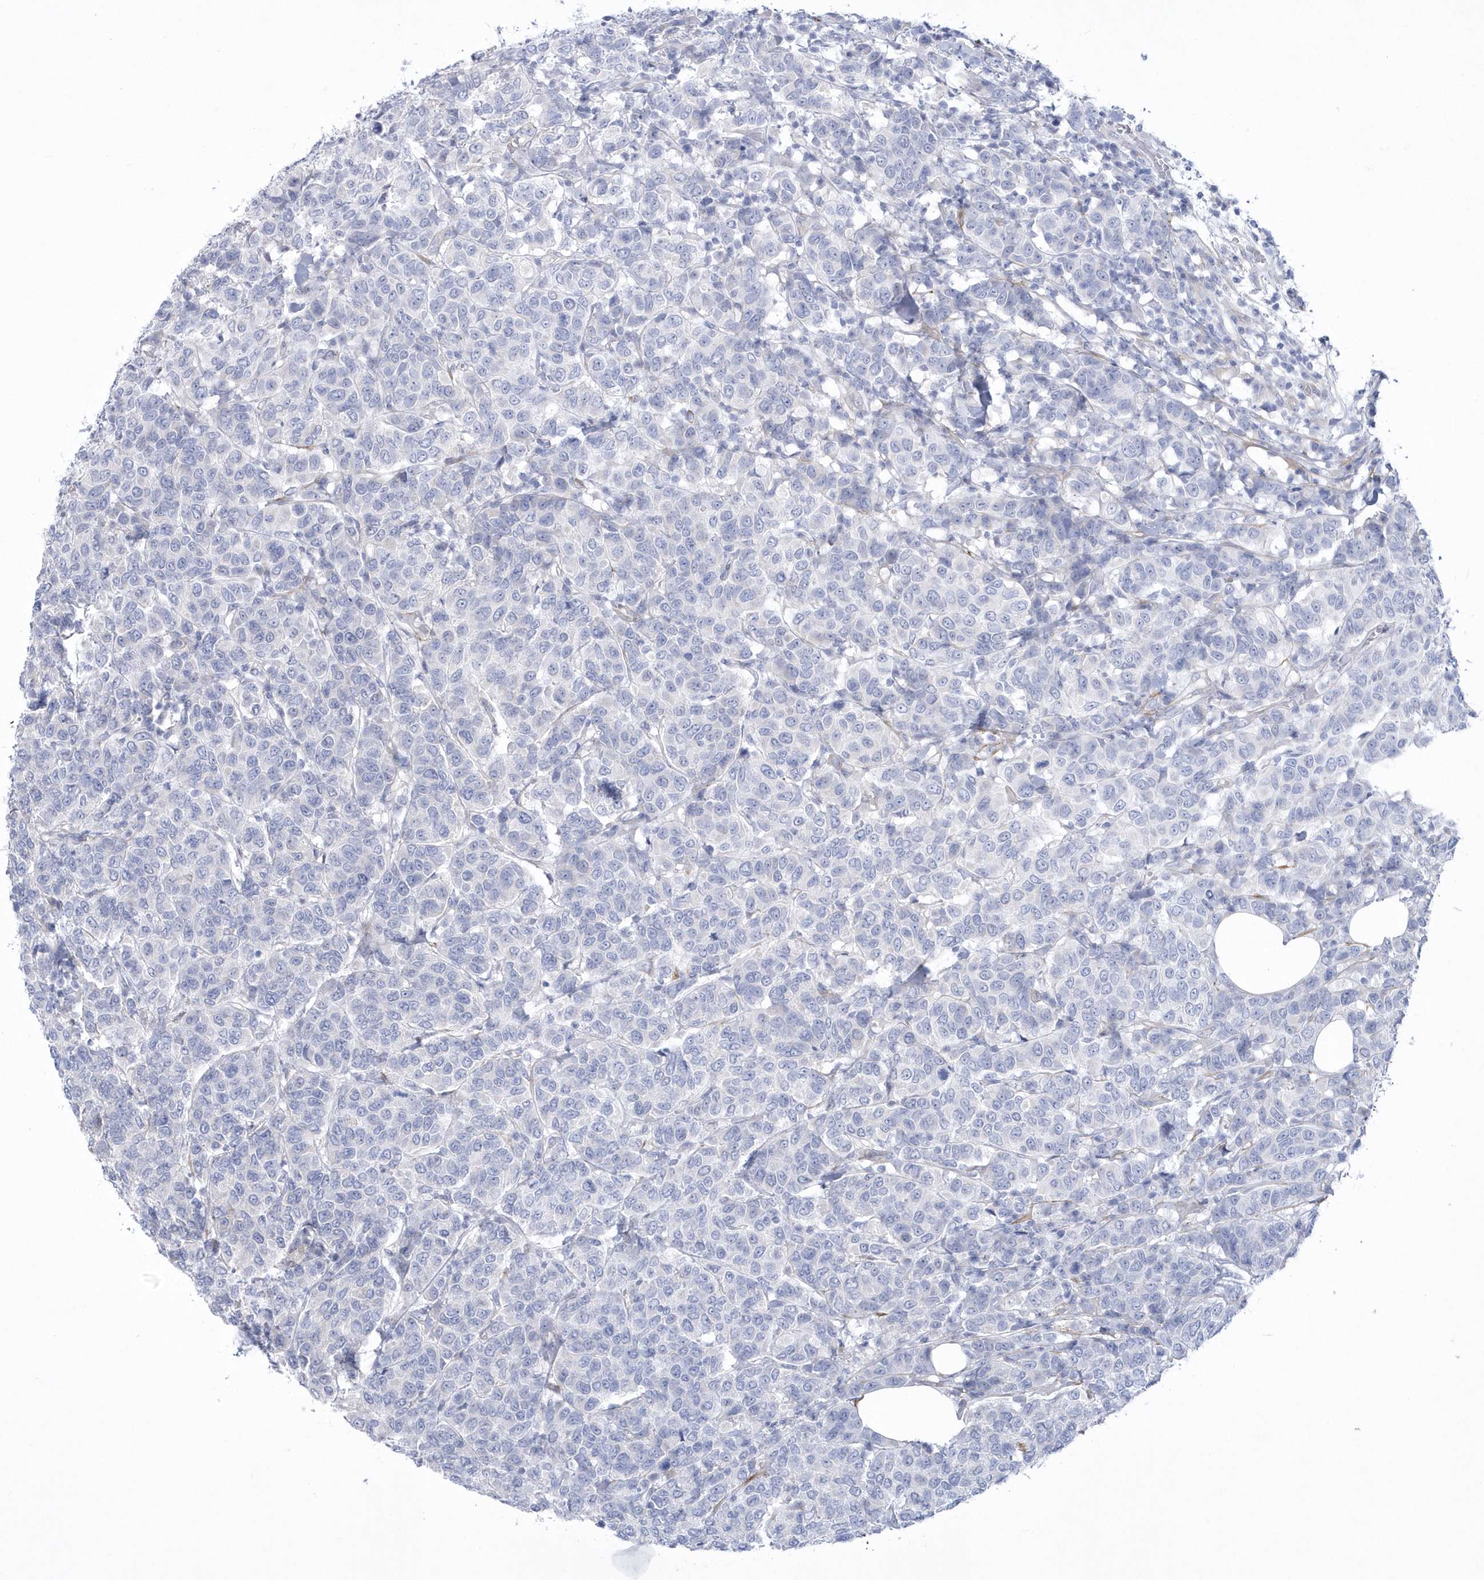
{"staining": {"intensity": "negative", "quantity": "none", "location": "none"}, "tissue": "breast cancer", "cell_type": "Tumor cells", "image_type": "cancer", "snomed": [{"axis": "morphology", "description": "Duct carcinoma"}, {"axis": "topography", "description": "Breast"}], "caption": "Tumor cells show no significant staining in breast cancer (invasive ductal carcinoma).", "gene": "WDR27", "patient": {"sex": "female", "age": 55}}